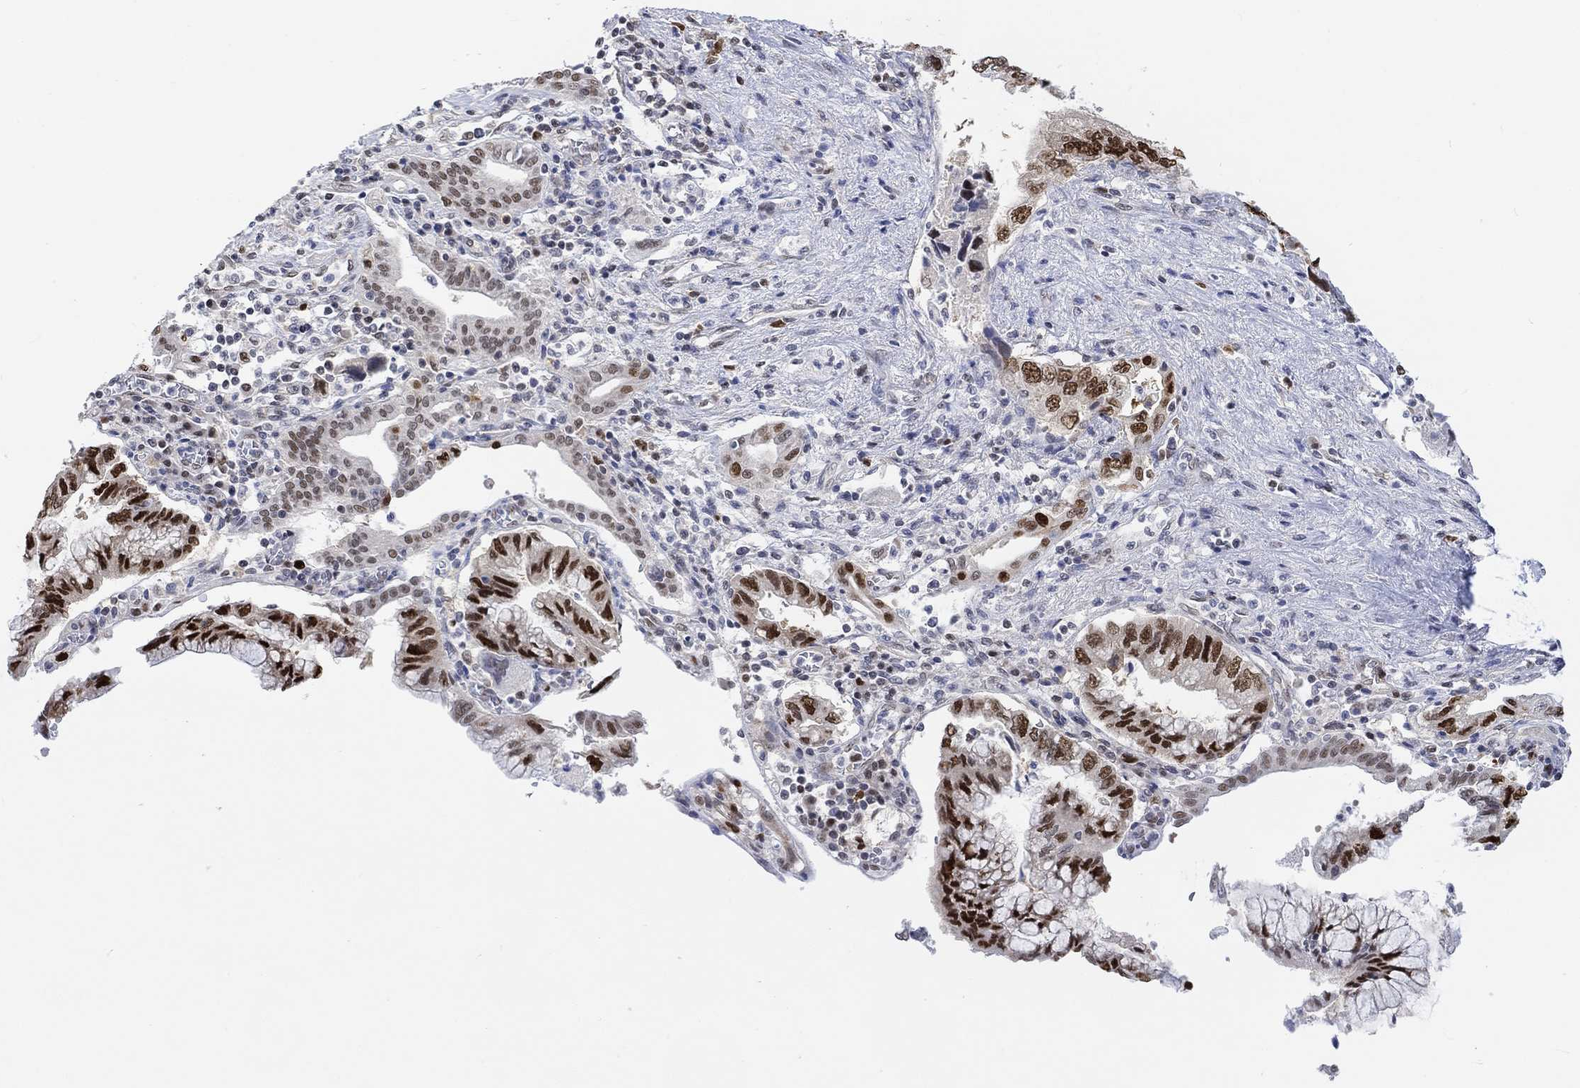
{"staining": {"intensity": "strong", "quantity": ">75%", "location": "nuclear"}, "tissue": "pancreatic cancer", "cell_type": "Tumor cells", "image_type": "cancer", "snomed": [{"axis": "morphology", "description": "Adenocarcinoma, NOS"}, {"axis": "topography", "description": "Pancreas"}], "caption": "This micrograph shows IHC staining of adenocarcinoma (pancreatic), with high strong nuclear expression in approximately >75% of tumor cells.", "gene": "RAD54L2", "patient": {"sex": "female", "age": 73}}